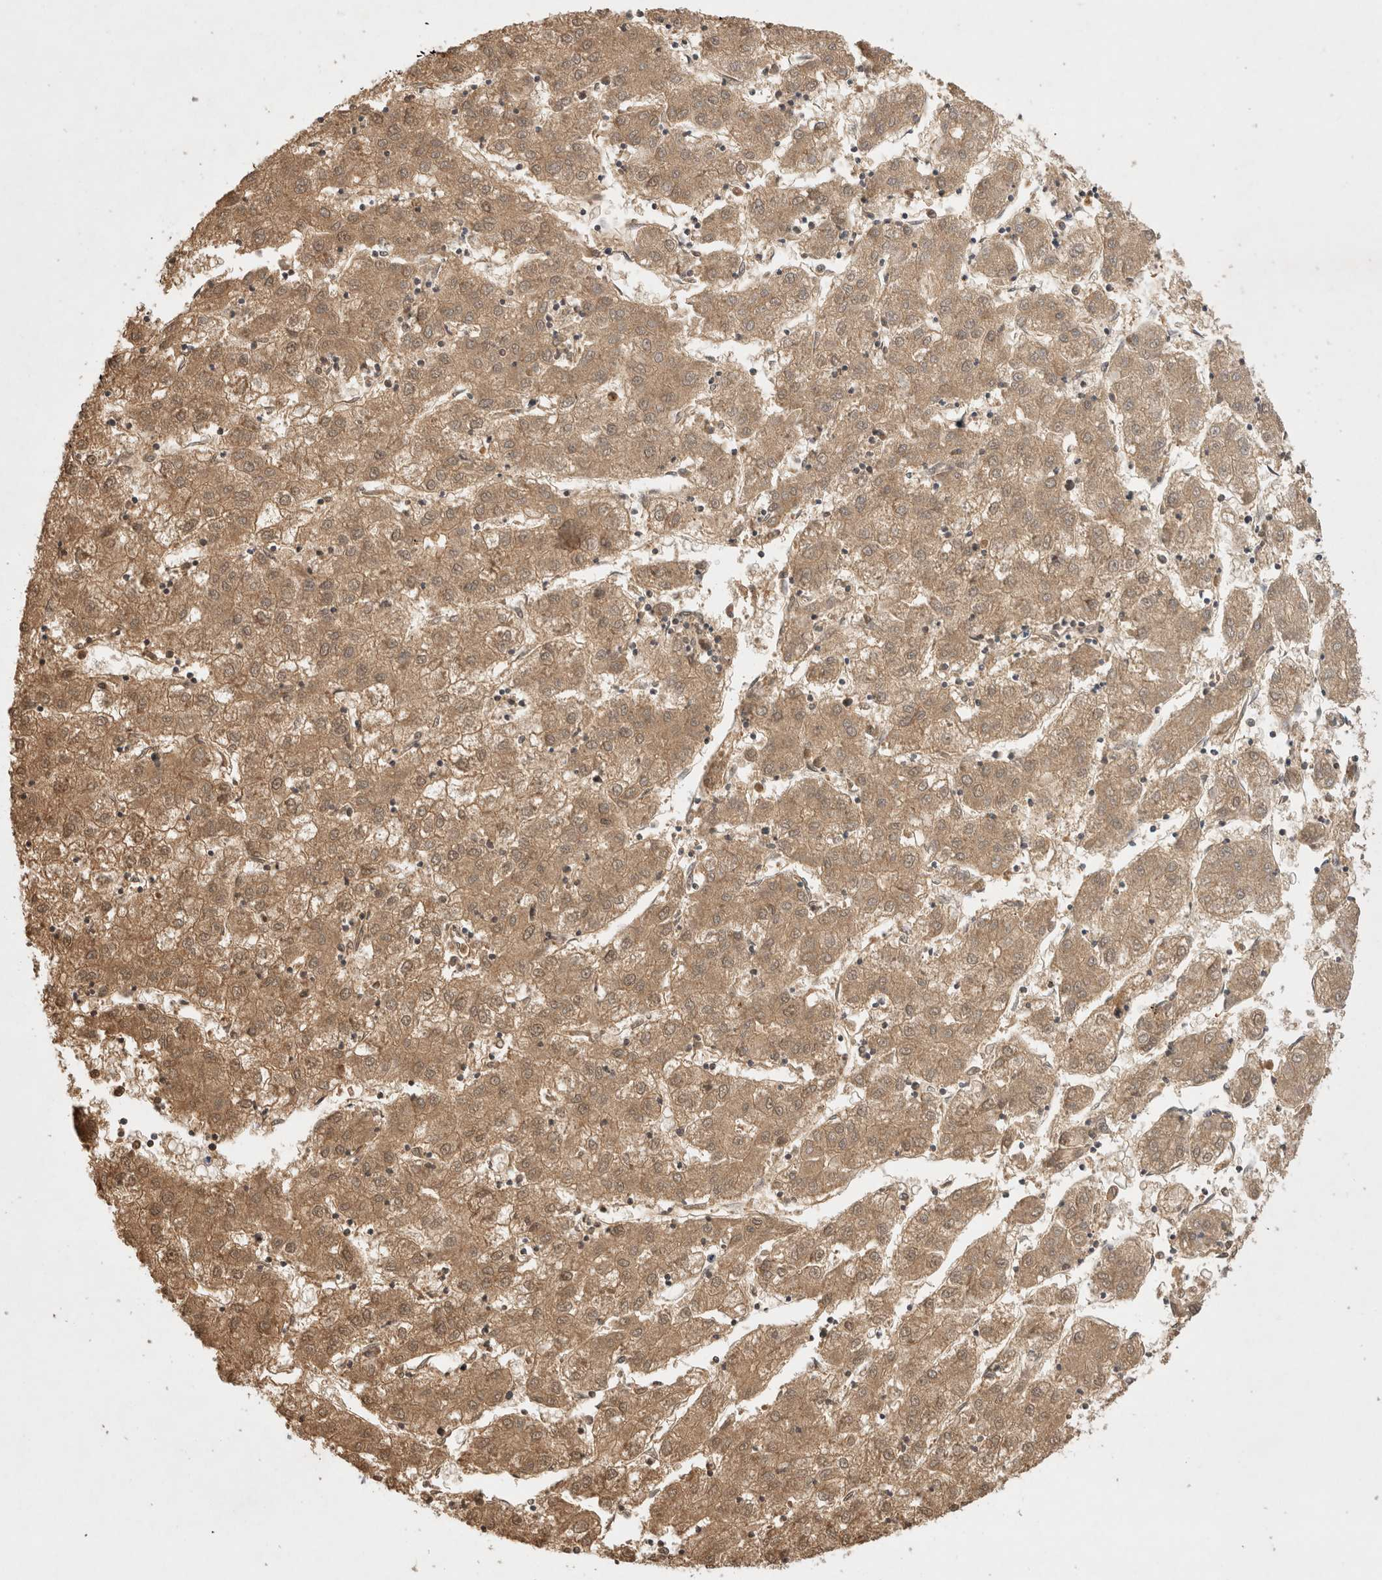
{"staining": {"intensity": "moderate", "quantity": ">75%", "location": "cytoplasmic/membranous"}, "tissue": "liver cancer", "cell_type": "Tumor cells", "image_type": "cancer", "snomed": [{"axis": "morphology", "description": "Carcinoma, Hepatocellular, NOS"}, {"axis": "topography", "description": "Liver"}], "caption": "This is an image of immunohistochemistry (IHC) staining of liver cancer, which shows moderate positivity in the cytoplasmic/membranous of tumor cells.", "gene": "PRMT3", "patient": {"sex": "male", "age": 72}}